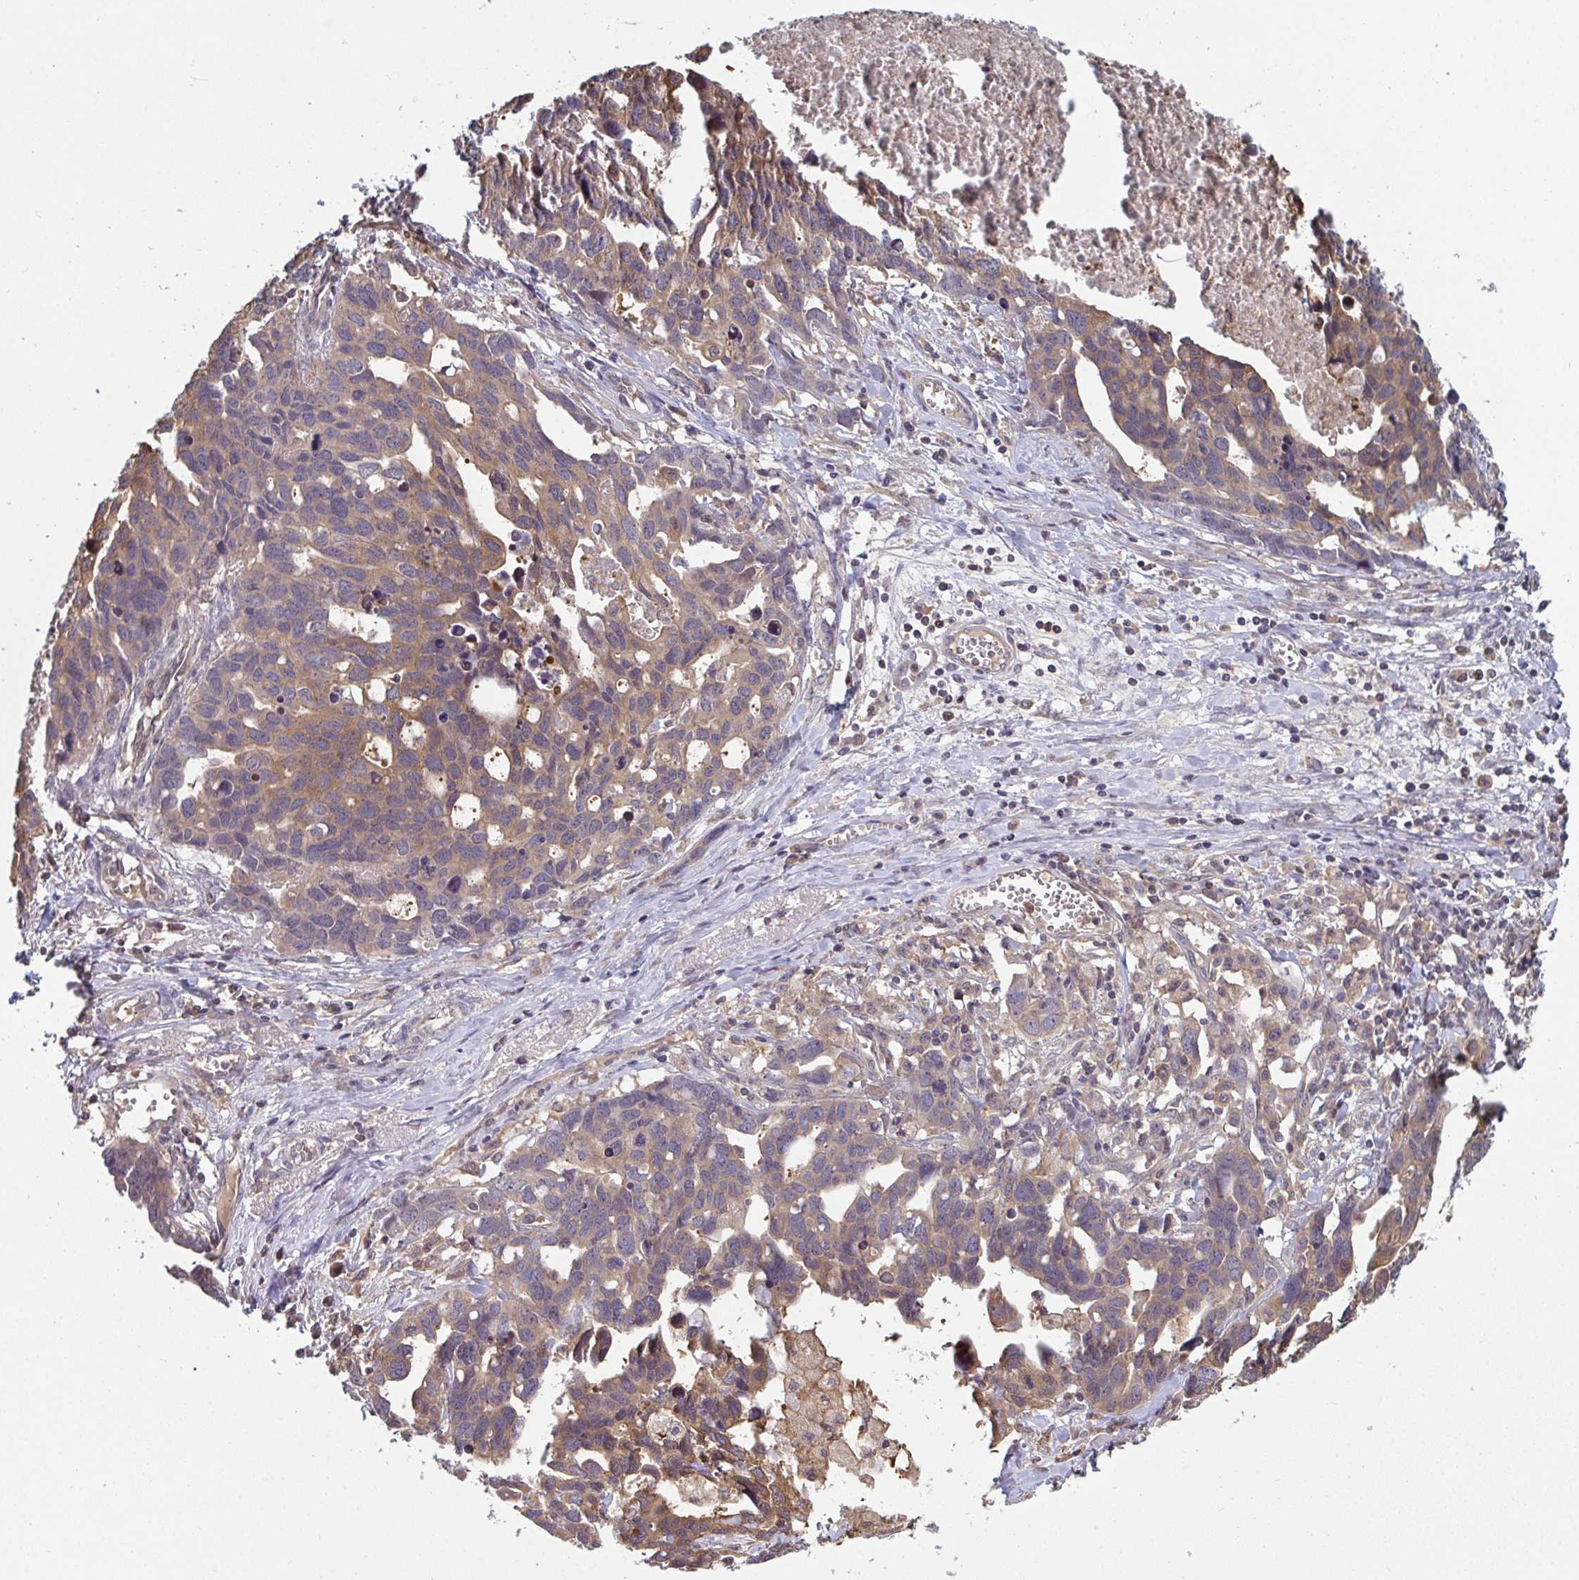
{"staining": {"intensity": "moderate", "quantity": "<25%", "location": "cytoplasmic/membranous"}, "tissue": "ovarian cancer", "cell_type": "Tumor cells", "image_type": "cancer", "snomed": [{"axis": "morphology", "description": "Cystadenocarcinoma, serous, NOS"}, {"axis": "topography", "description": "Ovary"}], "caption": "Immunohistochemistry (IHC) of ovarian cancer reveals low levels of moderate cytoplasmic/membranous expression in approximately <25% of tumor cells. The staining was performed using DAB (3,3'-diaminobenzidine), with brown indicating positive protein expression. Nuclei are stained blue with hematoxylin.", "gene": "TTC9C", "patient": {"sex": "female", "age": 54}}